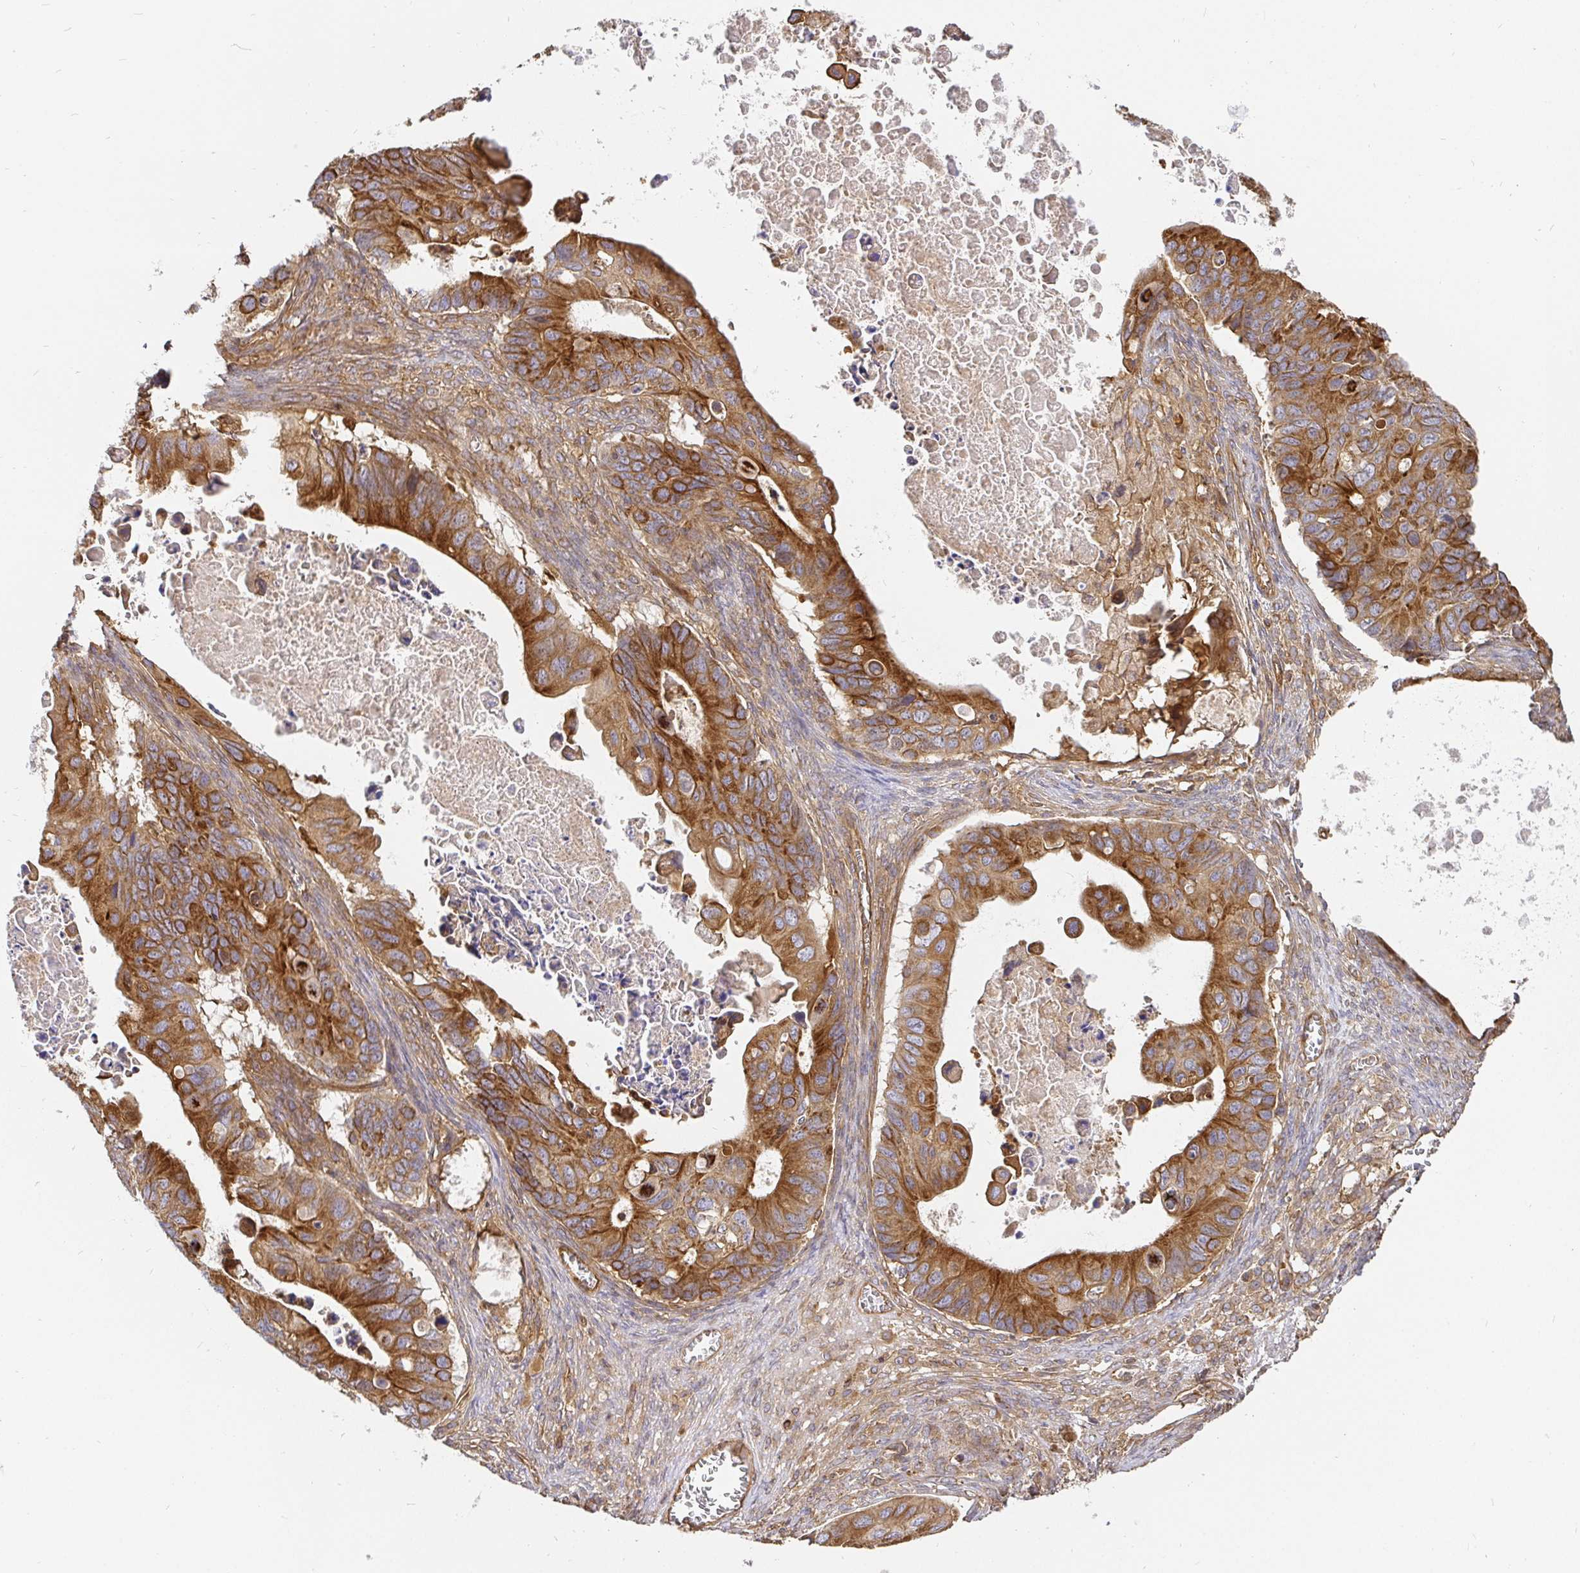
{"staining": {"intensity": "strong", "quantity": ">75%", "location": "cytoplasmic/membranous"}, "tissue": "ovarian cancer", "cell_type": "Tumor cells", "image_type": "cancer", "snomed": [{"axis": "morphology", "description": "Cystadenocarcinoma, mucinous, NOS"}, {"axis": "topography", "description": "Ovary"}], "caption": "DAB (3,3'-diaminobenzidine) immunohistochemical staining of human mucinous cystadenocarcinoma (ovarian) exhibits strong cytoplasmic/membranous protein staining in about >75% of tumor cells.", "gene": "KIF5B", "patient": {"sex": "female", "age": 64}}